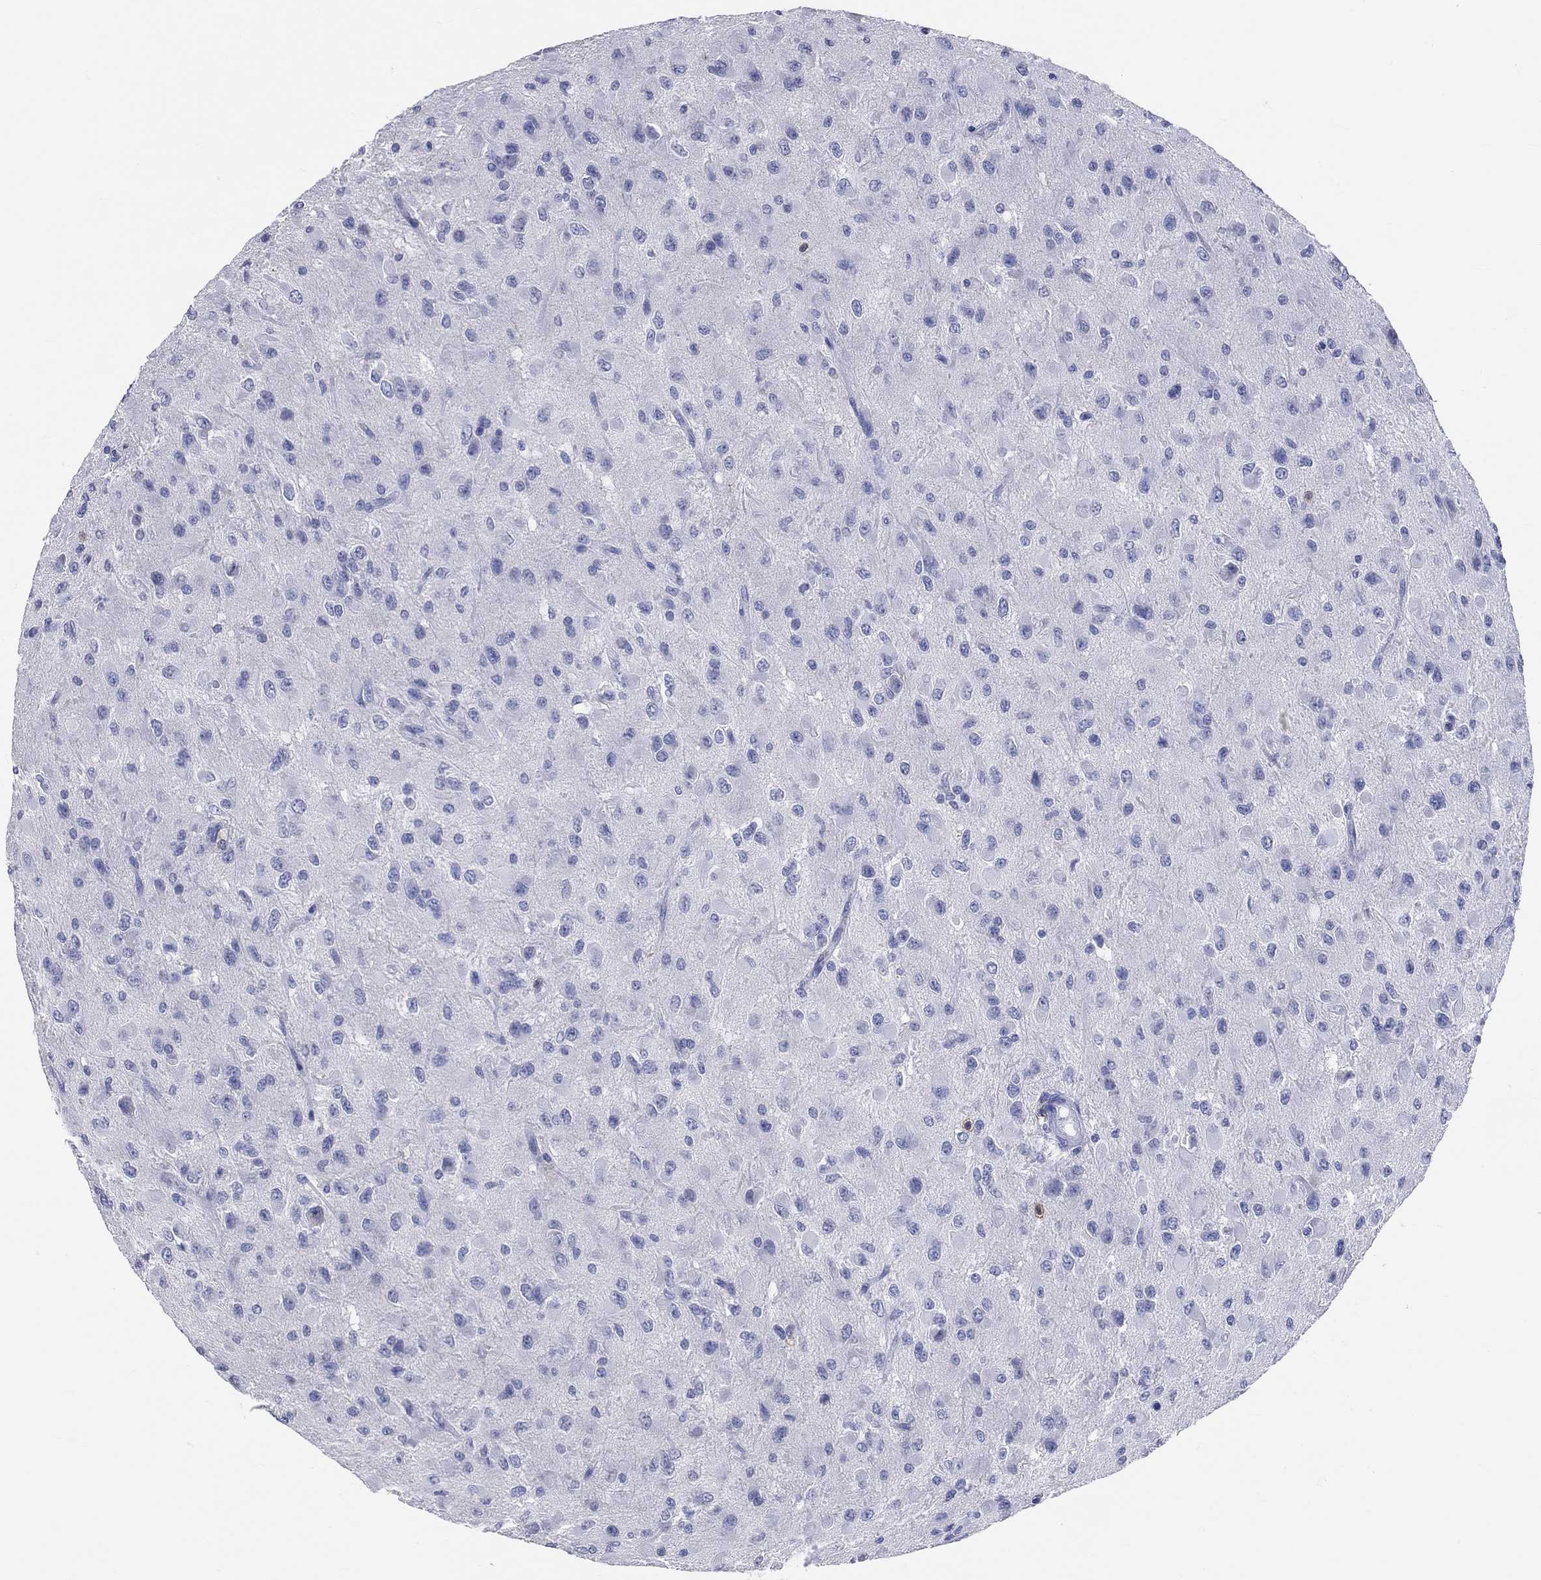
{"staining": {"intensity": "negative", "quantity": "none", "location": "none"}, "tissue": "glioma", "cell_type": "Tumor cells", "image_type": "cancer", "snomed": [{"axis": "morphology", "description": "Glioma, malignant, High grade"}, {"axis": "topography", "description": "Cerebral cortex"}], "caption": "Protein analysis of malignant glioma (high-grade) shows no significant staining in tumor cells. (DAB (3,3'-diaminobenzidine) IHC, high magnification).", "gene": "LAT", "patient": {"sex": "male", "age": 35}}